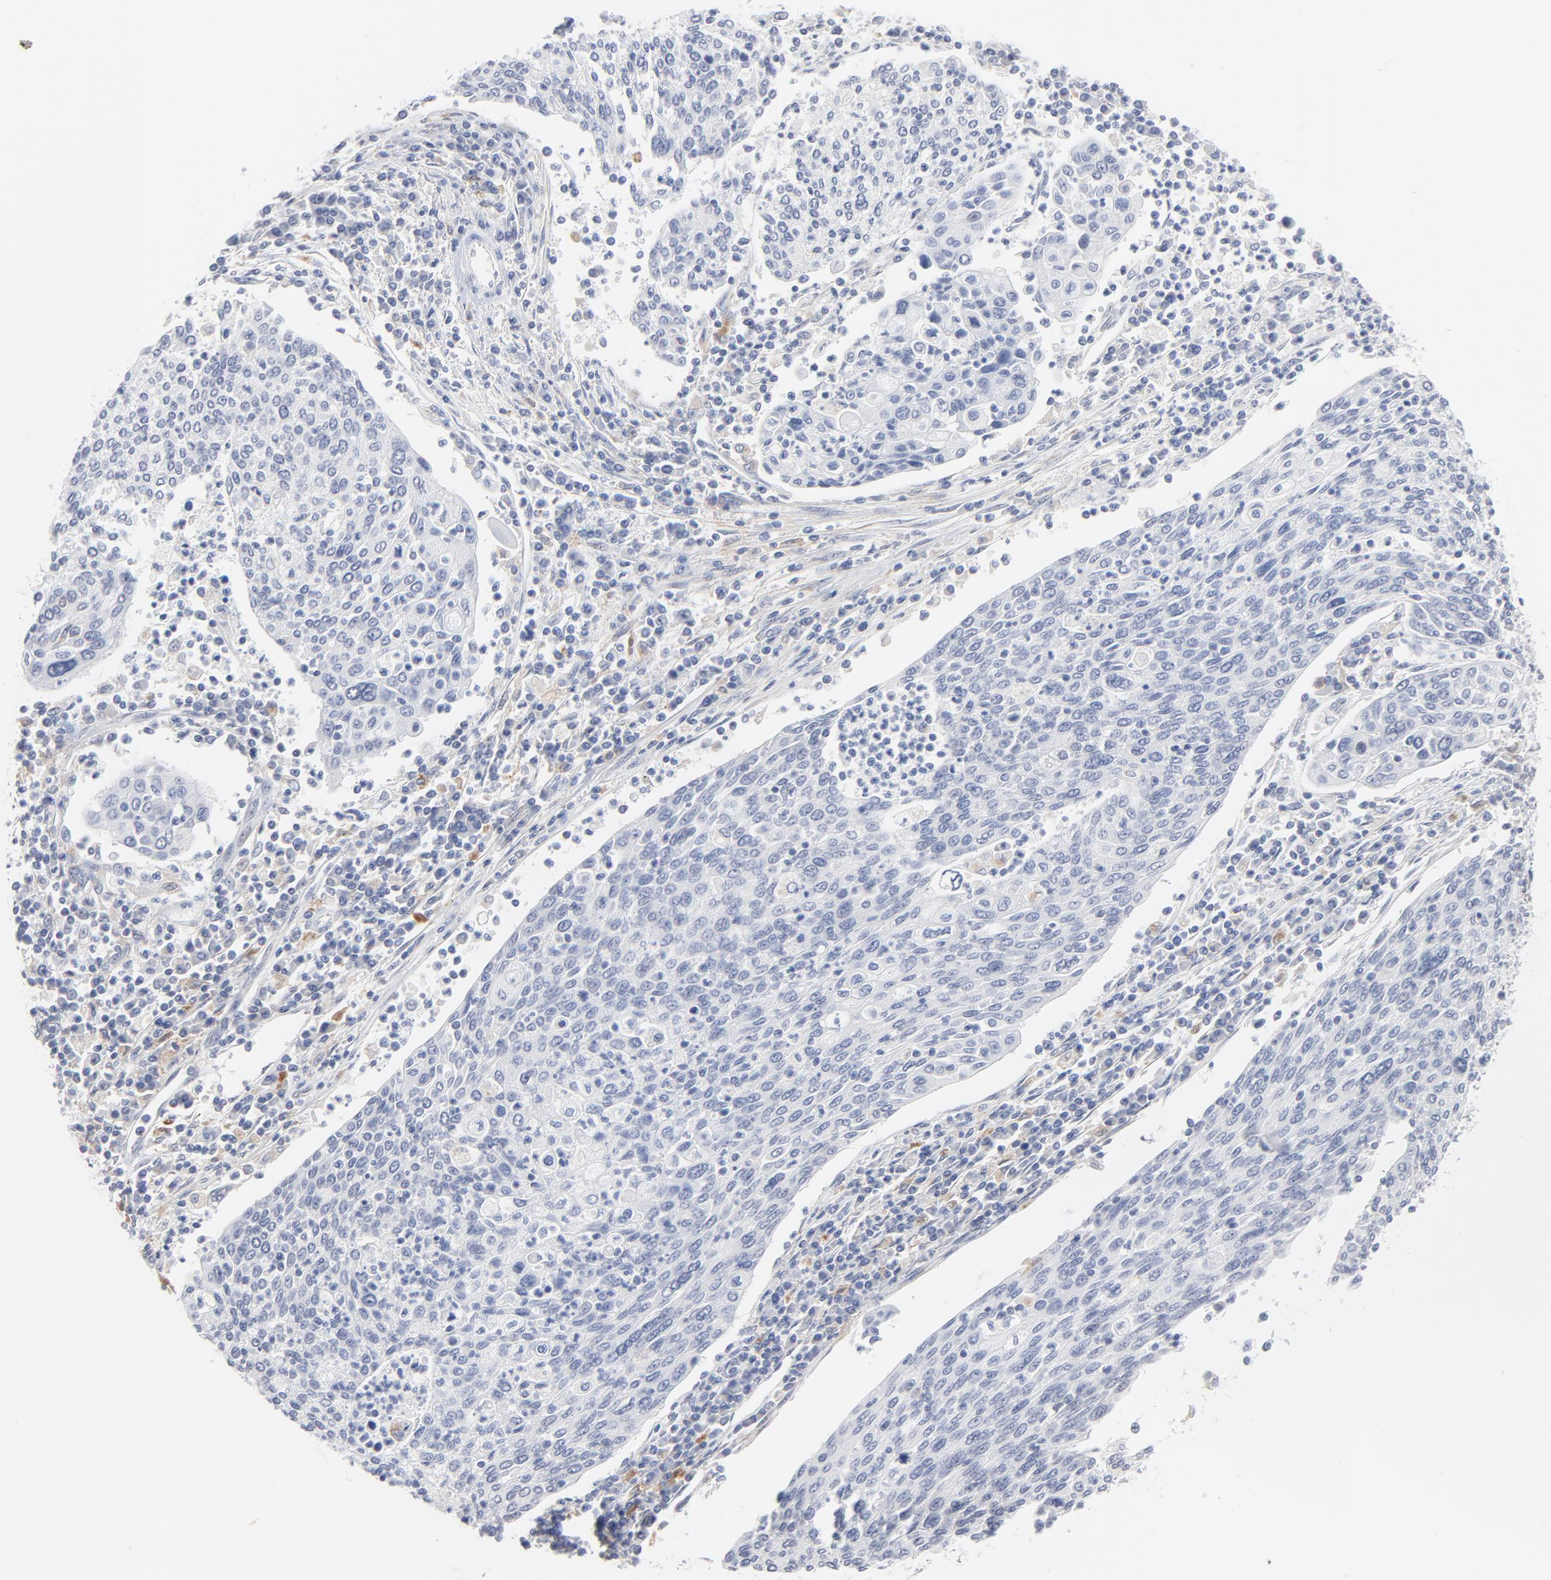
{"staining": {"intensity": "negative", "quantity": "none", "location": "none"}, "tissue": "cervical cancer", "cell_type": "Tumor cells", "image_type": "cancer", "snomed": [{"axis": "morphology", "description": "Squamous cell carcinoma, NOS"}, {"axis": "topography", "description": "Cervix"}], "caption": "Cervical squamous cell carcinoma stained for a protein using immunohistochemistry (IHC) reveals no staining tumor cells.", "gene": "LTBP2", "patient": {"sex": "female", "age": 40}}